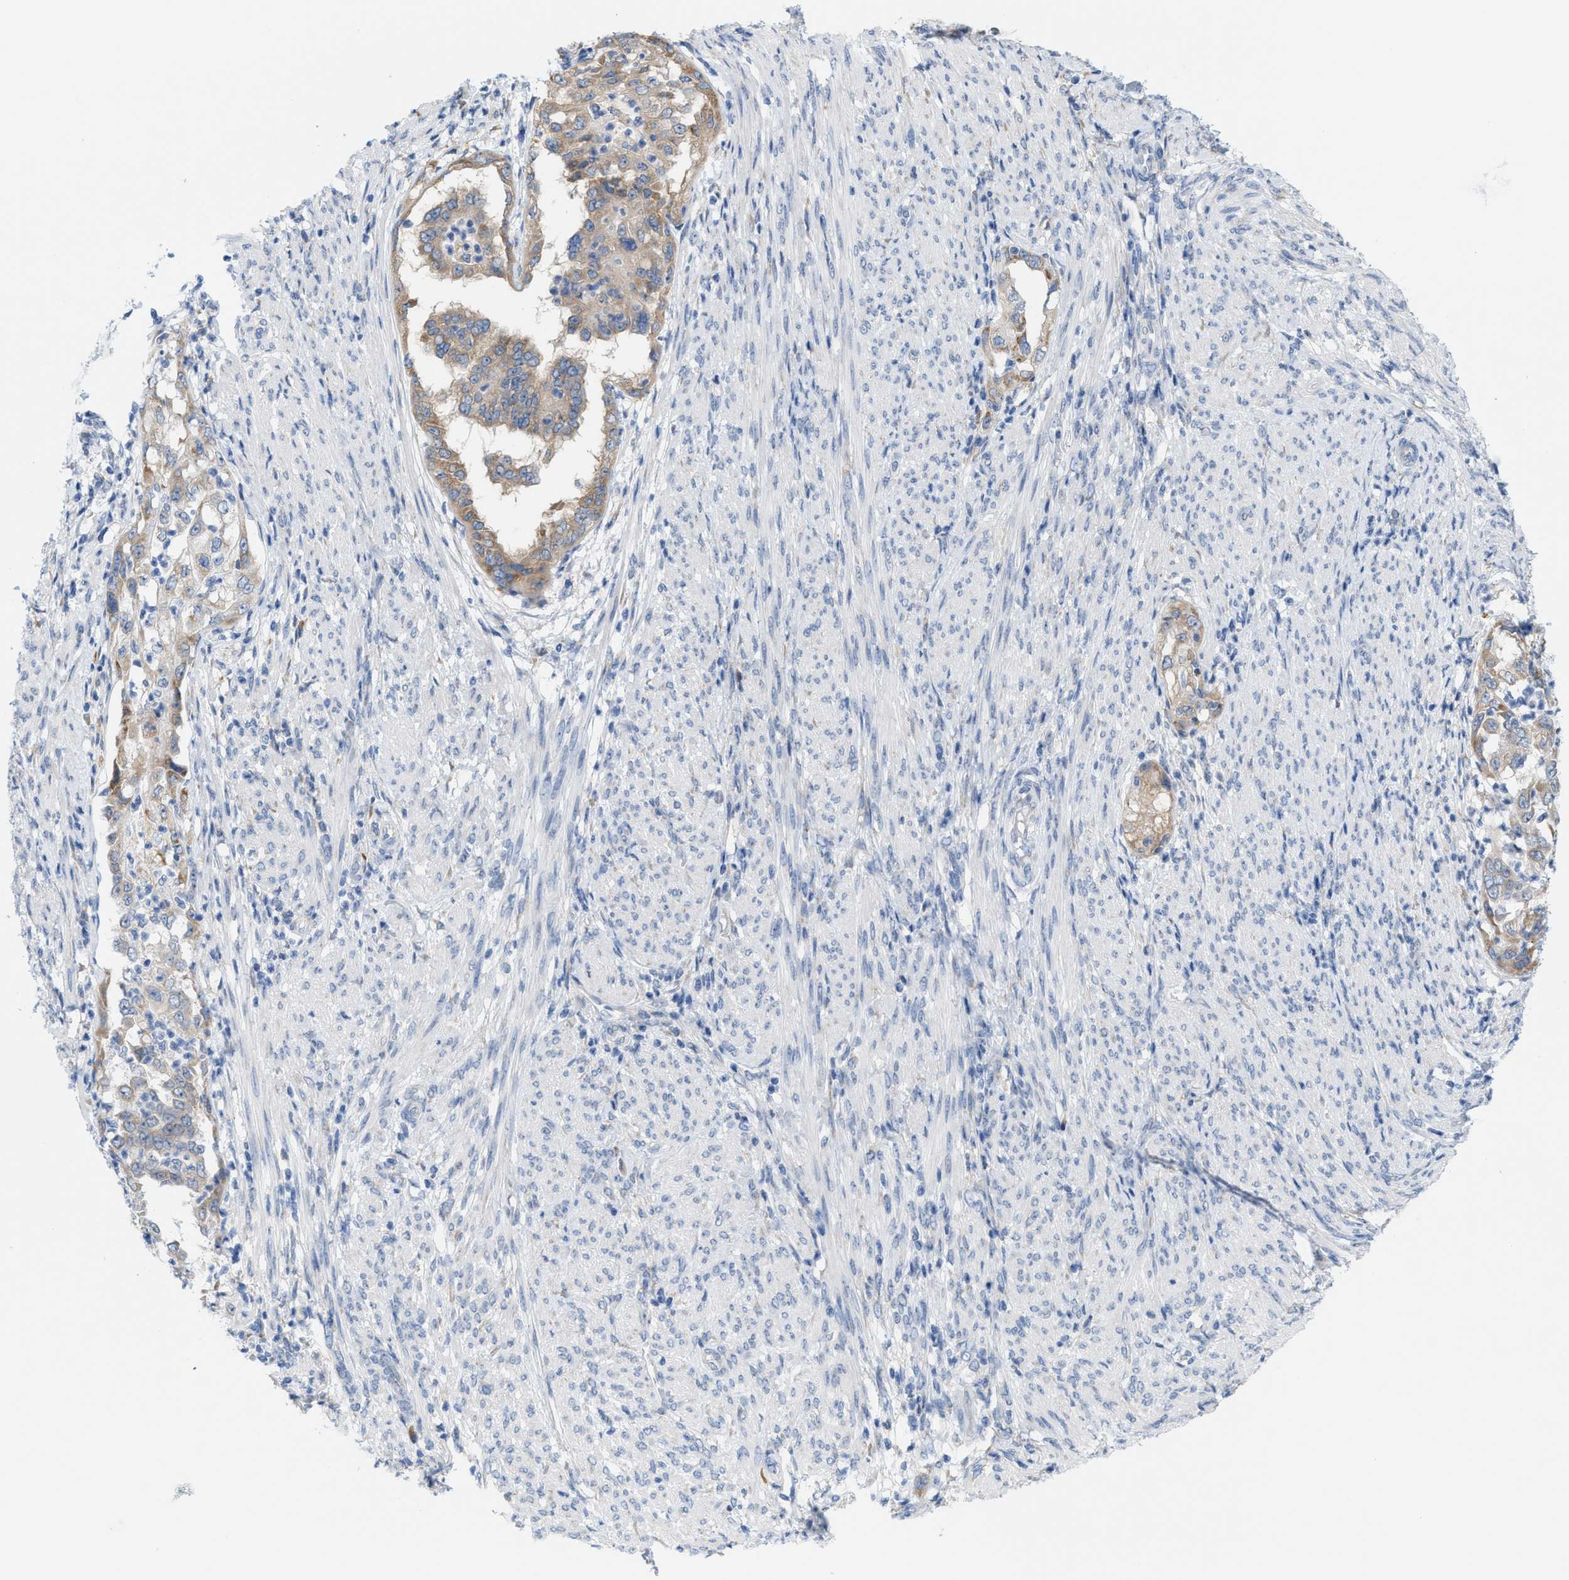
{"staining": {"intensity": "weak", "quantity": ">75%", "location": "cytoplasmic/membranous"}, "tissue": "endometrial cancer", "cell_type": "Tumor cells", "image_type": "cancer", "snomed": [{"axis": "morphology", "description": "Adenocarcinoma, NOS"}, {"axis": "topography", "description": "Endometrium"}], "caption": "Immunohistochemistry micrograph of neoplastic tissue: human adenocarcinoma (endometrial) stained using immunohistochemistry (IHC) shows low levels of weak protein expression localized specifically in the cytoplasmic/membranous of tumor cells, appearing as a cytoplasmic/membranous brown color.", "gene": "KIFC3", "patient": {"sex": "female", "age": 85}}